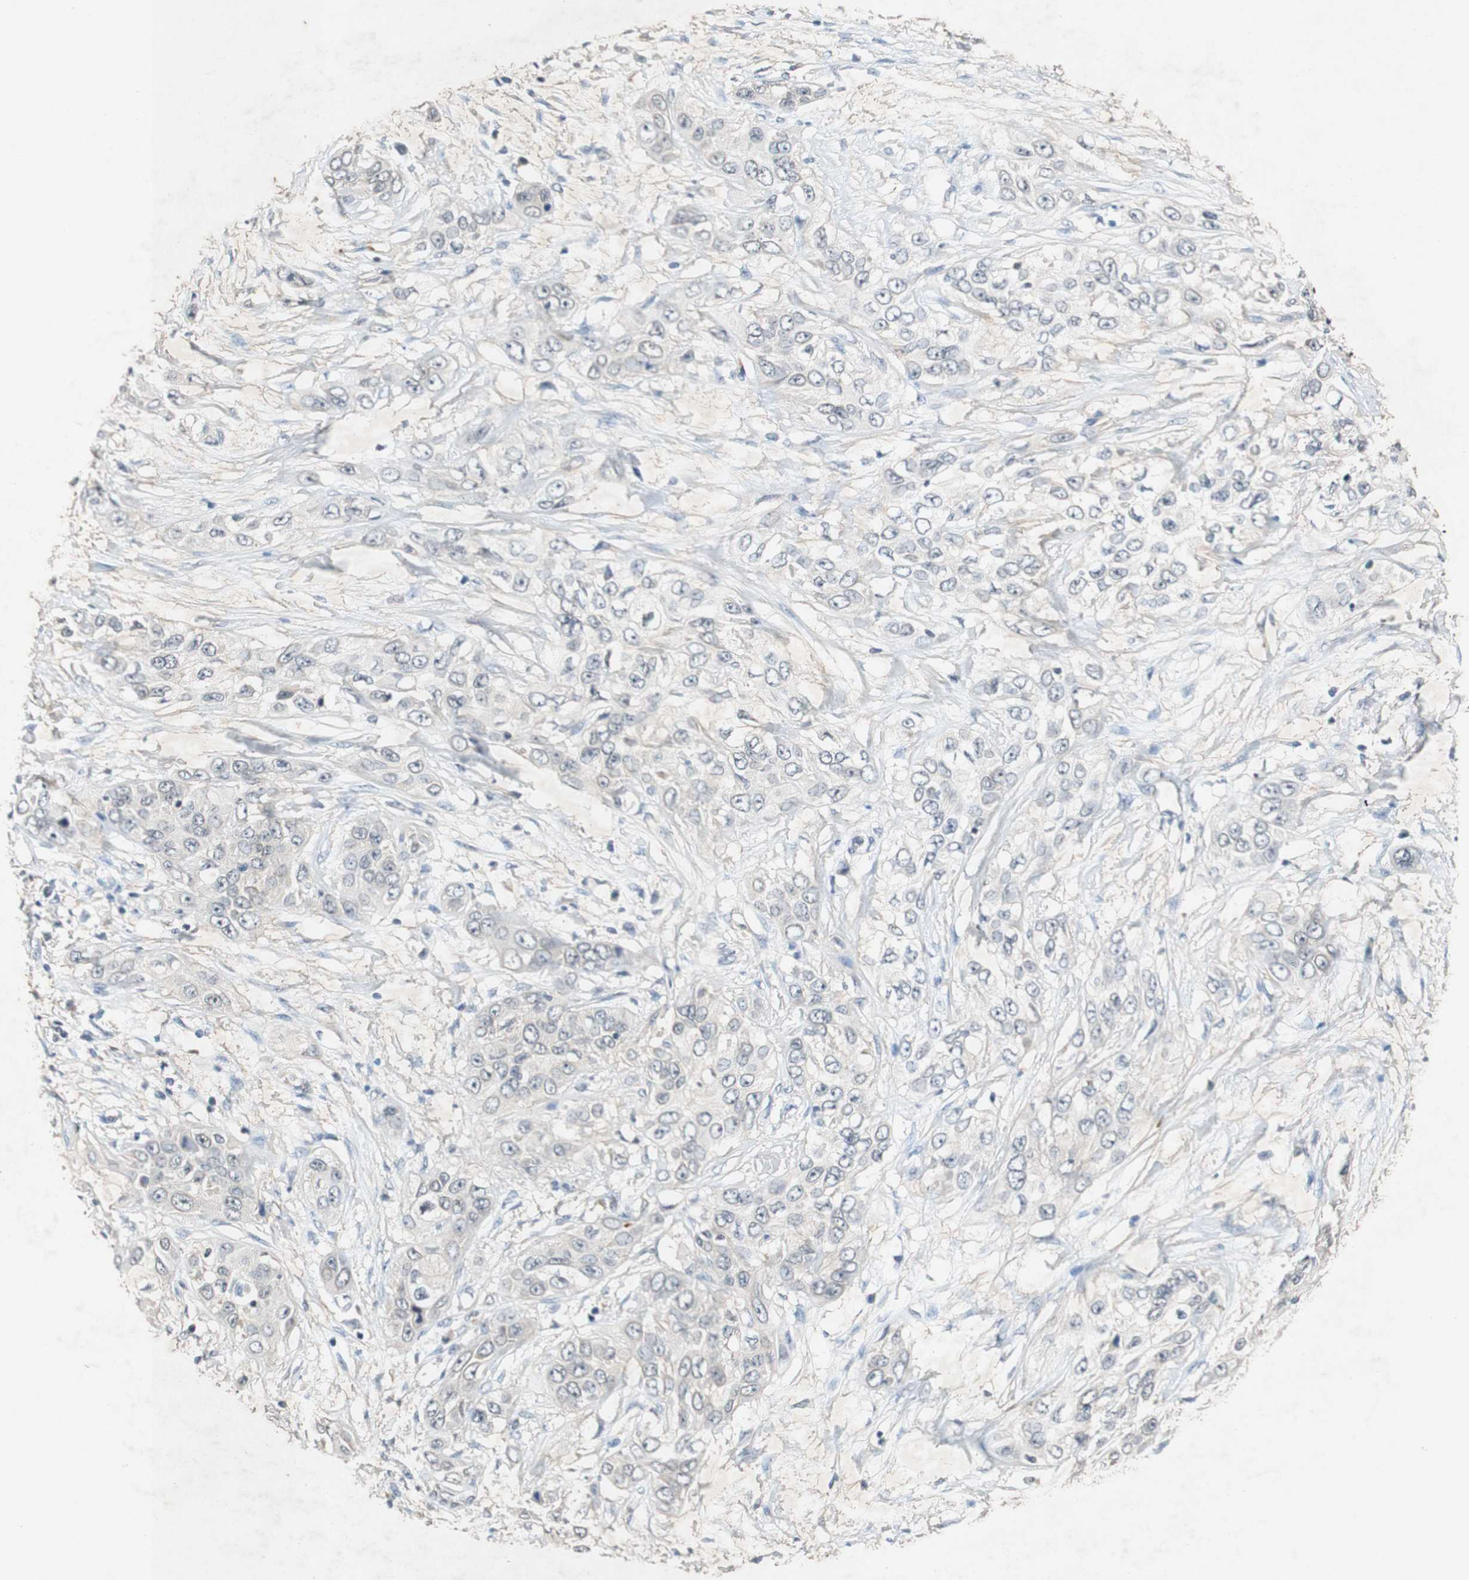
{"staining": {"intensity": "moderate", "quantity": "<25%", "location": "cytoplasmic/membranous"}, "tissue": "pancreatic cancer", "cell_type": "Tumor cells", "image_type": "cancer", "snomed": [{"axis": "morphology", "description": "Adenocarcinoma, NOS"}, {"axis": "topography", "description": "Pancreas"}], "caption": "This is an image of immunohistochemistry (IHC) staining of pancreatic adenocarcinoma, which shows moderate positivity in the cytoplasmic/membranous of tumor cells.", "gene": "PIN1", "patient": {"sex": "female", "age": 70}}